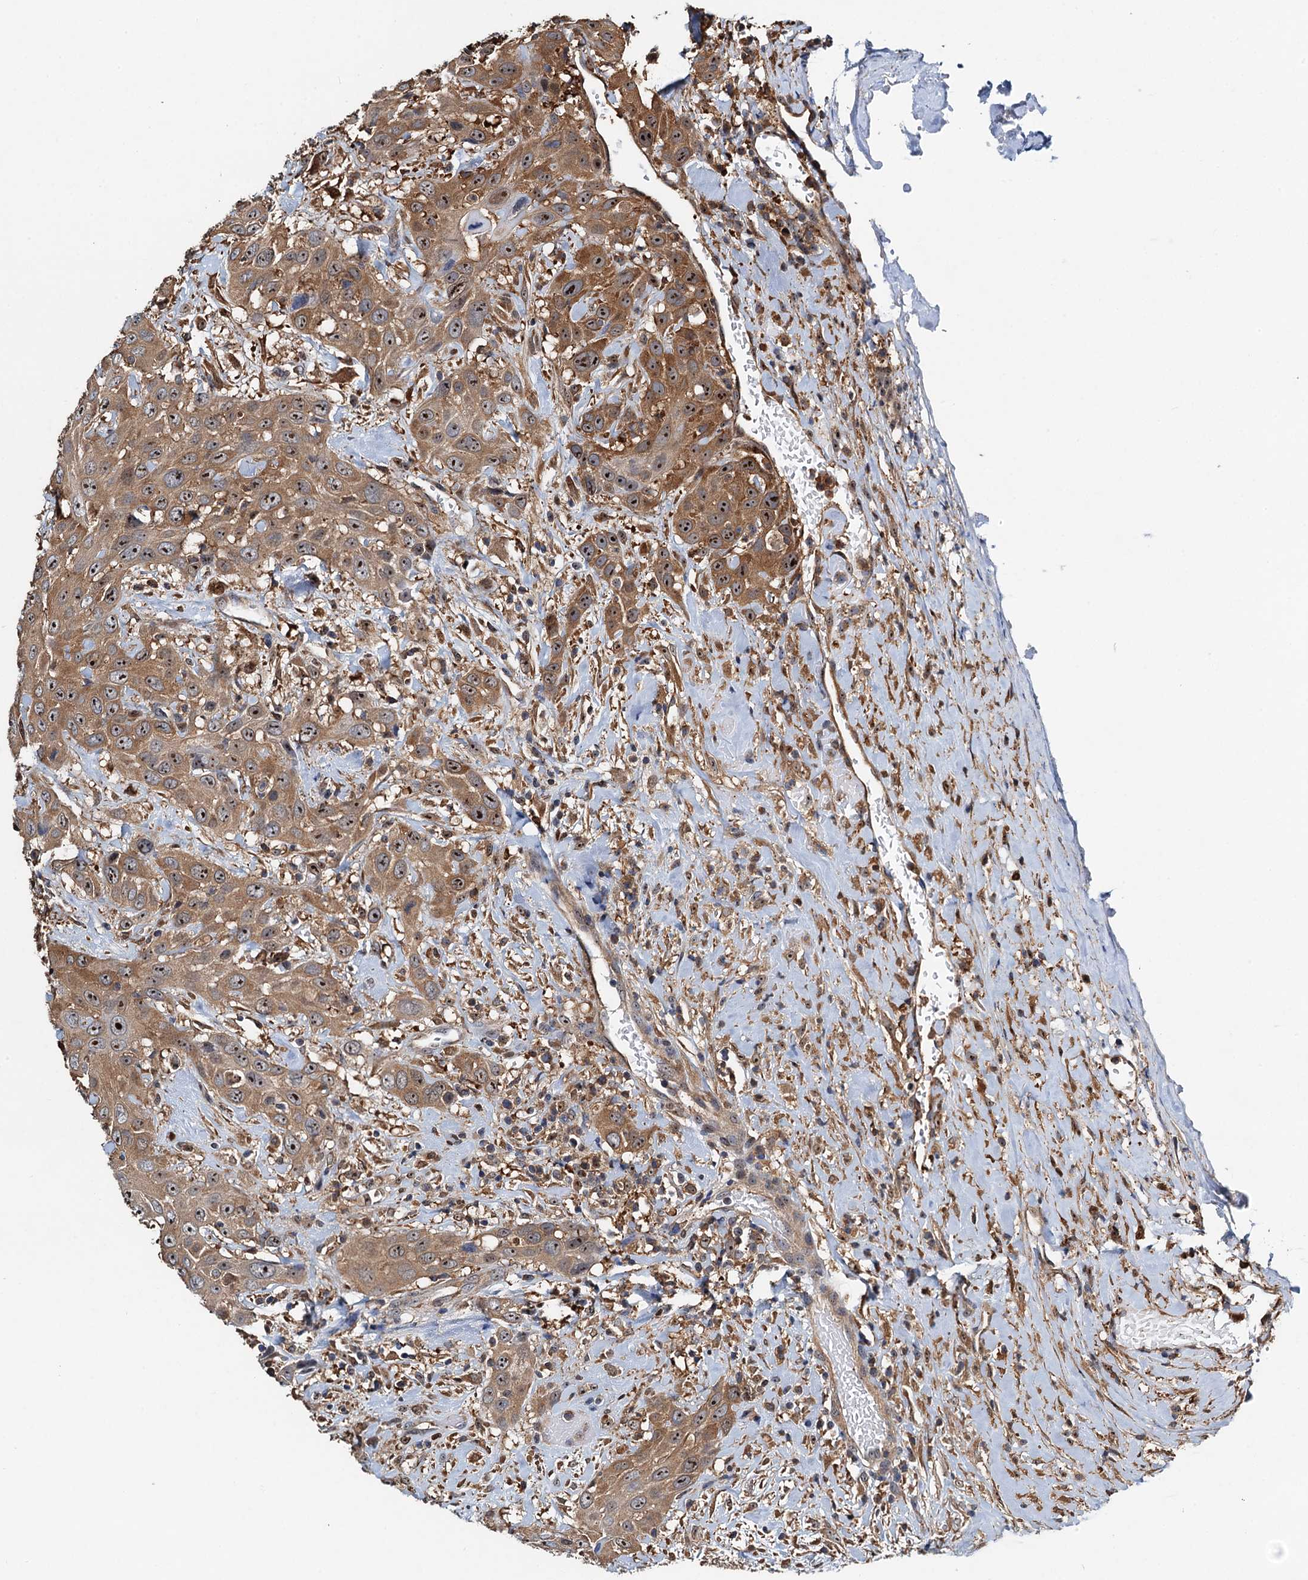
{"staining": {"intensity": "moderate", "quantity": ">75%", "location": "cytoplasmic/membranous,nuclear"}, "tissue": "head and neck cancer", "cell_type": "Tumor cells", "image_type": "cancer", "snomed": [{"axis": "morphology", "description": "Squamous cell carcinoma, NOS"}, {"axis": "topography", "description": "Head-Neck"}], "caption": "Moderate cytoplasmic/membranous and nuclear positivity is identified in approximately >75% of tumor cells in head and neck cancer (squamous cell carcinoma). The staining was performed using DAB (3,3'-diaminobenzidine), with brown indicating positive protein expression. Nuclei are stained blue with hematoxylin.", "gene": "USP6NL", "patient": {"sex": "male", "age": 81}}